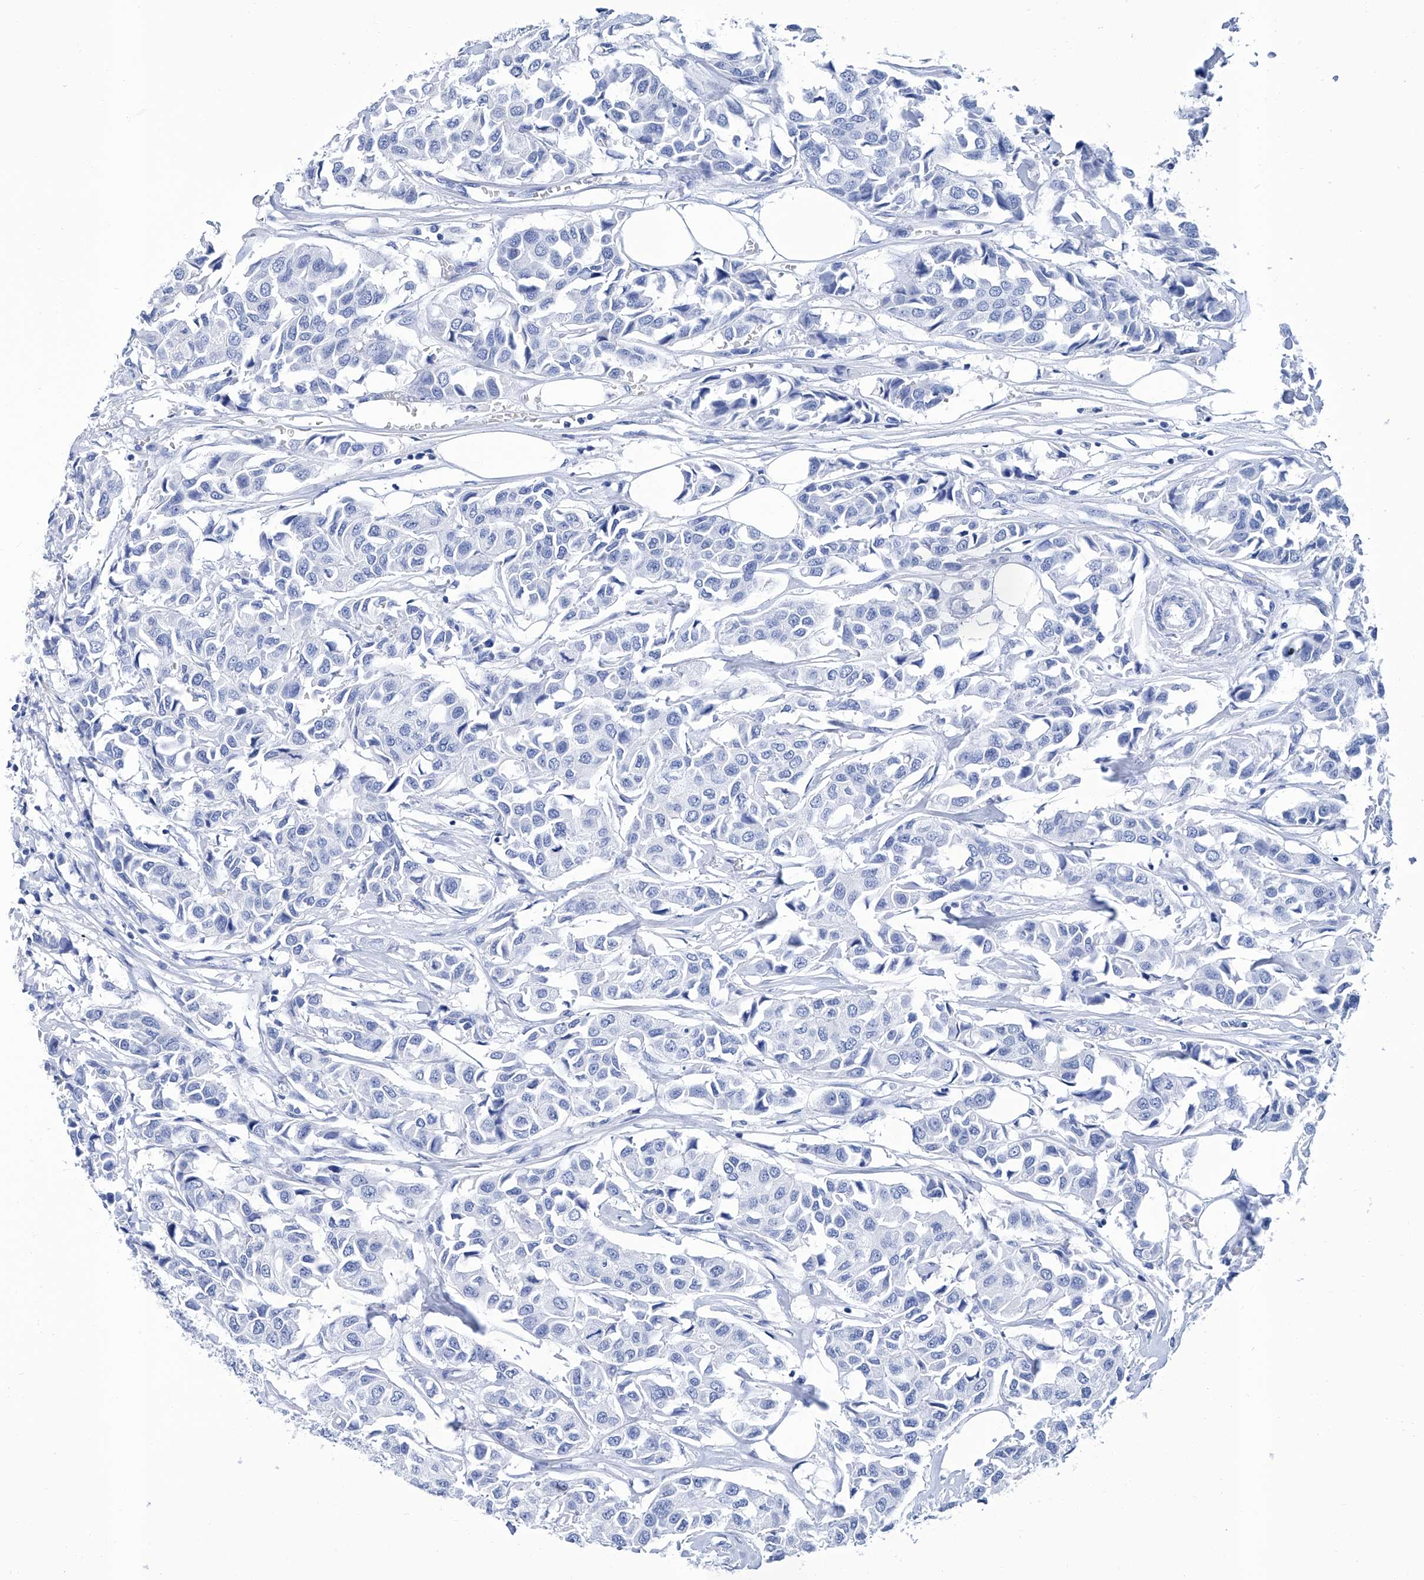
{"staining": {"intensity": "negative", "quantity": "none", "location": "none"}, "tissue": "breast cancer", "cell_type": "Tumor cells", "image_type": "cancer", "snomed": [{"axis": "morphology", "description": "Duct carcinoma"}, {"axis": "topography", "description": "Breast"}], "caption": "Tumor cells are negative for protein expression in human breast cancer (infiltrating ductal carcinoma). (DAB (3,3'-diaminobenzidine) immunohistochemistry with hematoxylin counter stain).", "gene": "GPT", "patient": {"sex": "female", "age": 80}}